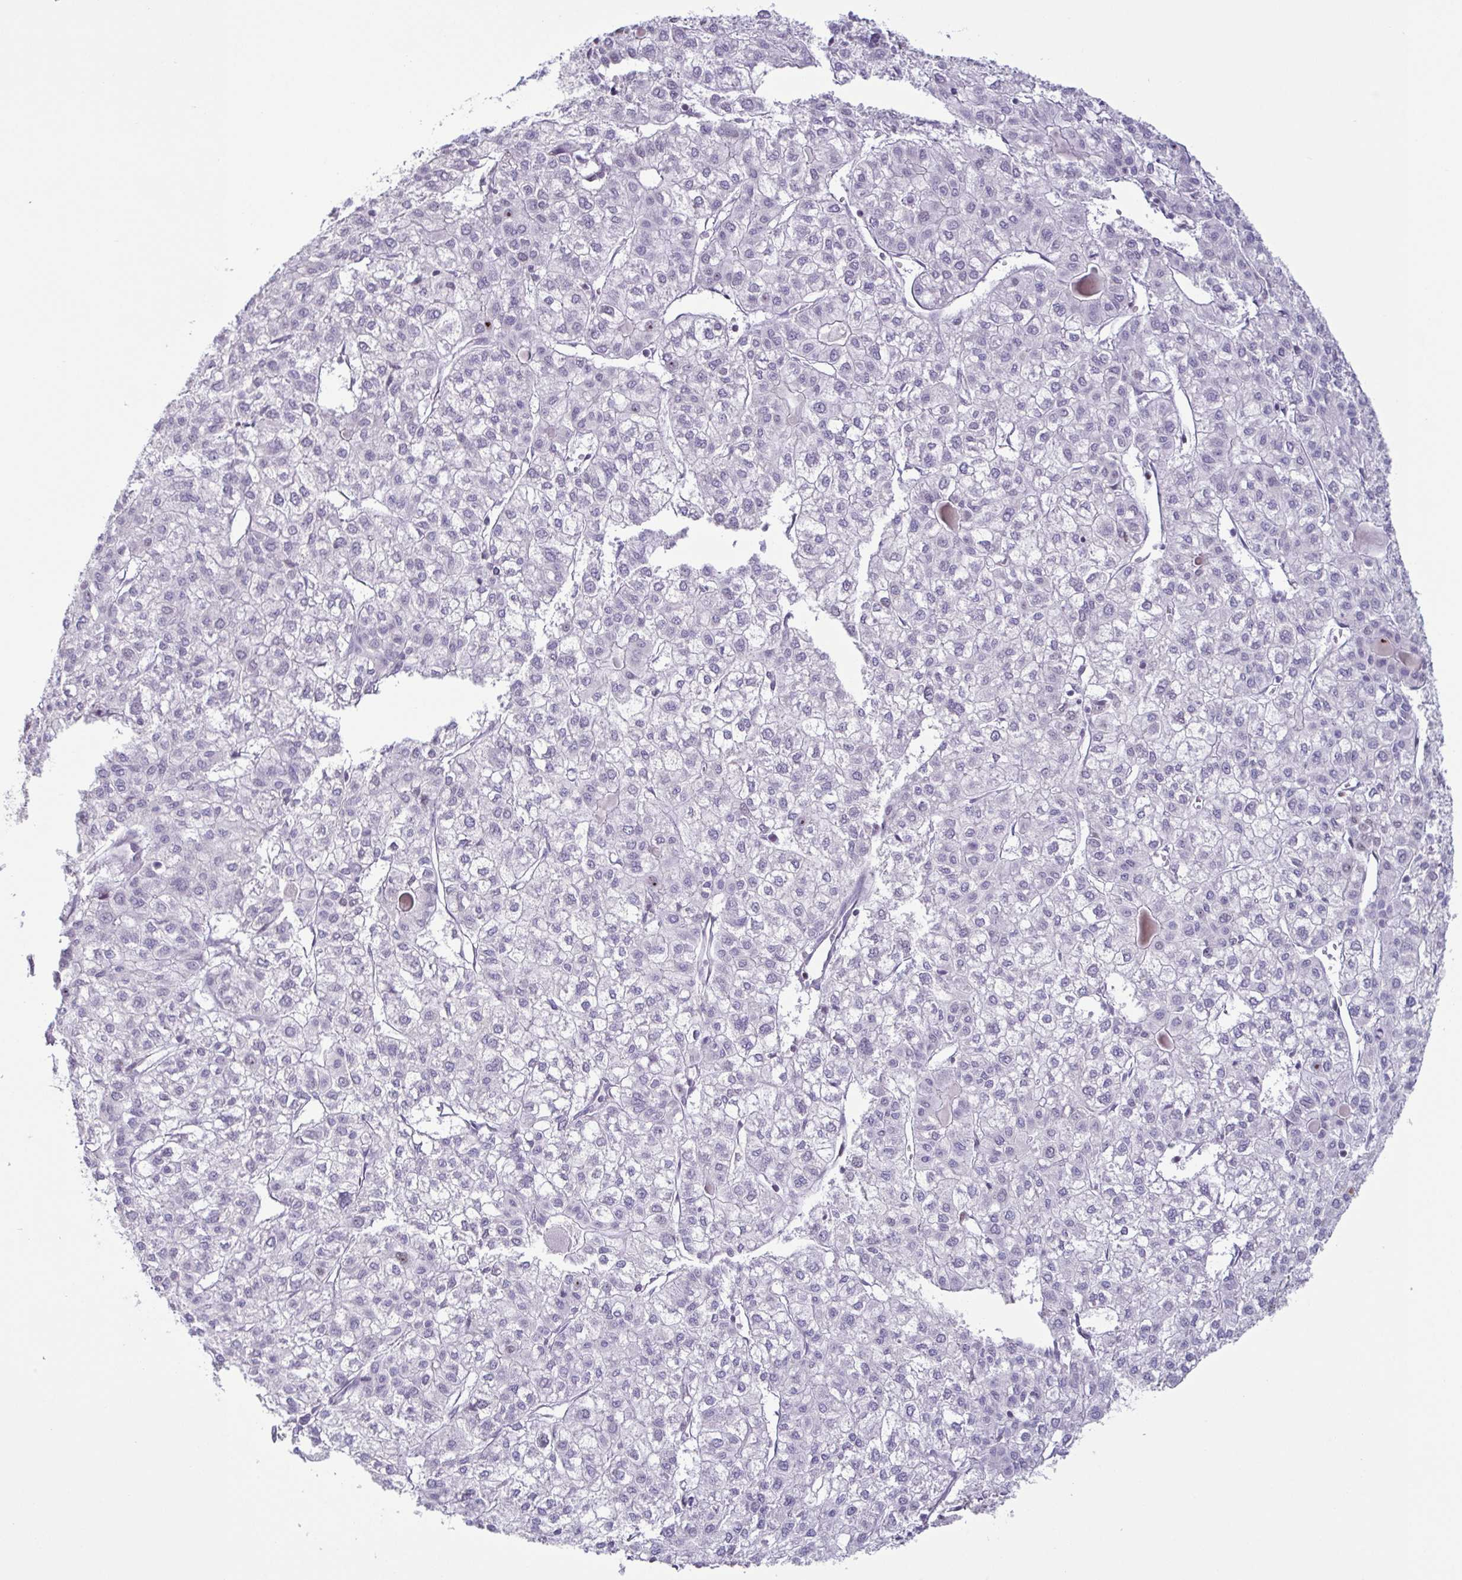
{"staining": {"intensity": "negative", "quantity": "none", "location": "none"}, "tissue": "liver cancer", "cell_type": "Tumor cells", "image_type": "cancer", "snomed": [{"axis": "morphology", "description": "Carcinoma, Hepatocellular, NOS"}, {"axis": "topography", "description": "Liver"}], "caption": "The image shows no staining of tumor cells in hepatocellular carcinoma (liver).", "gene": "IRF1", "patient": {"sex": "female", "age": 43}}